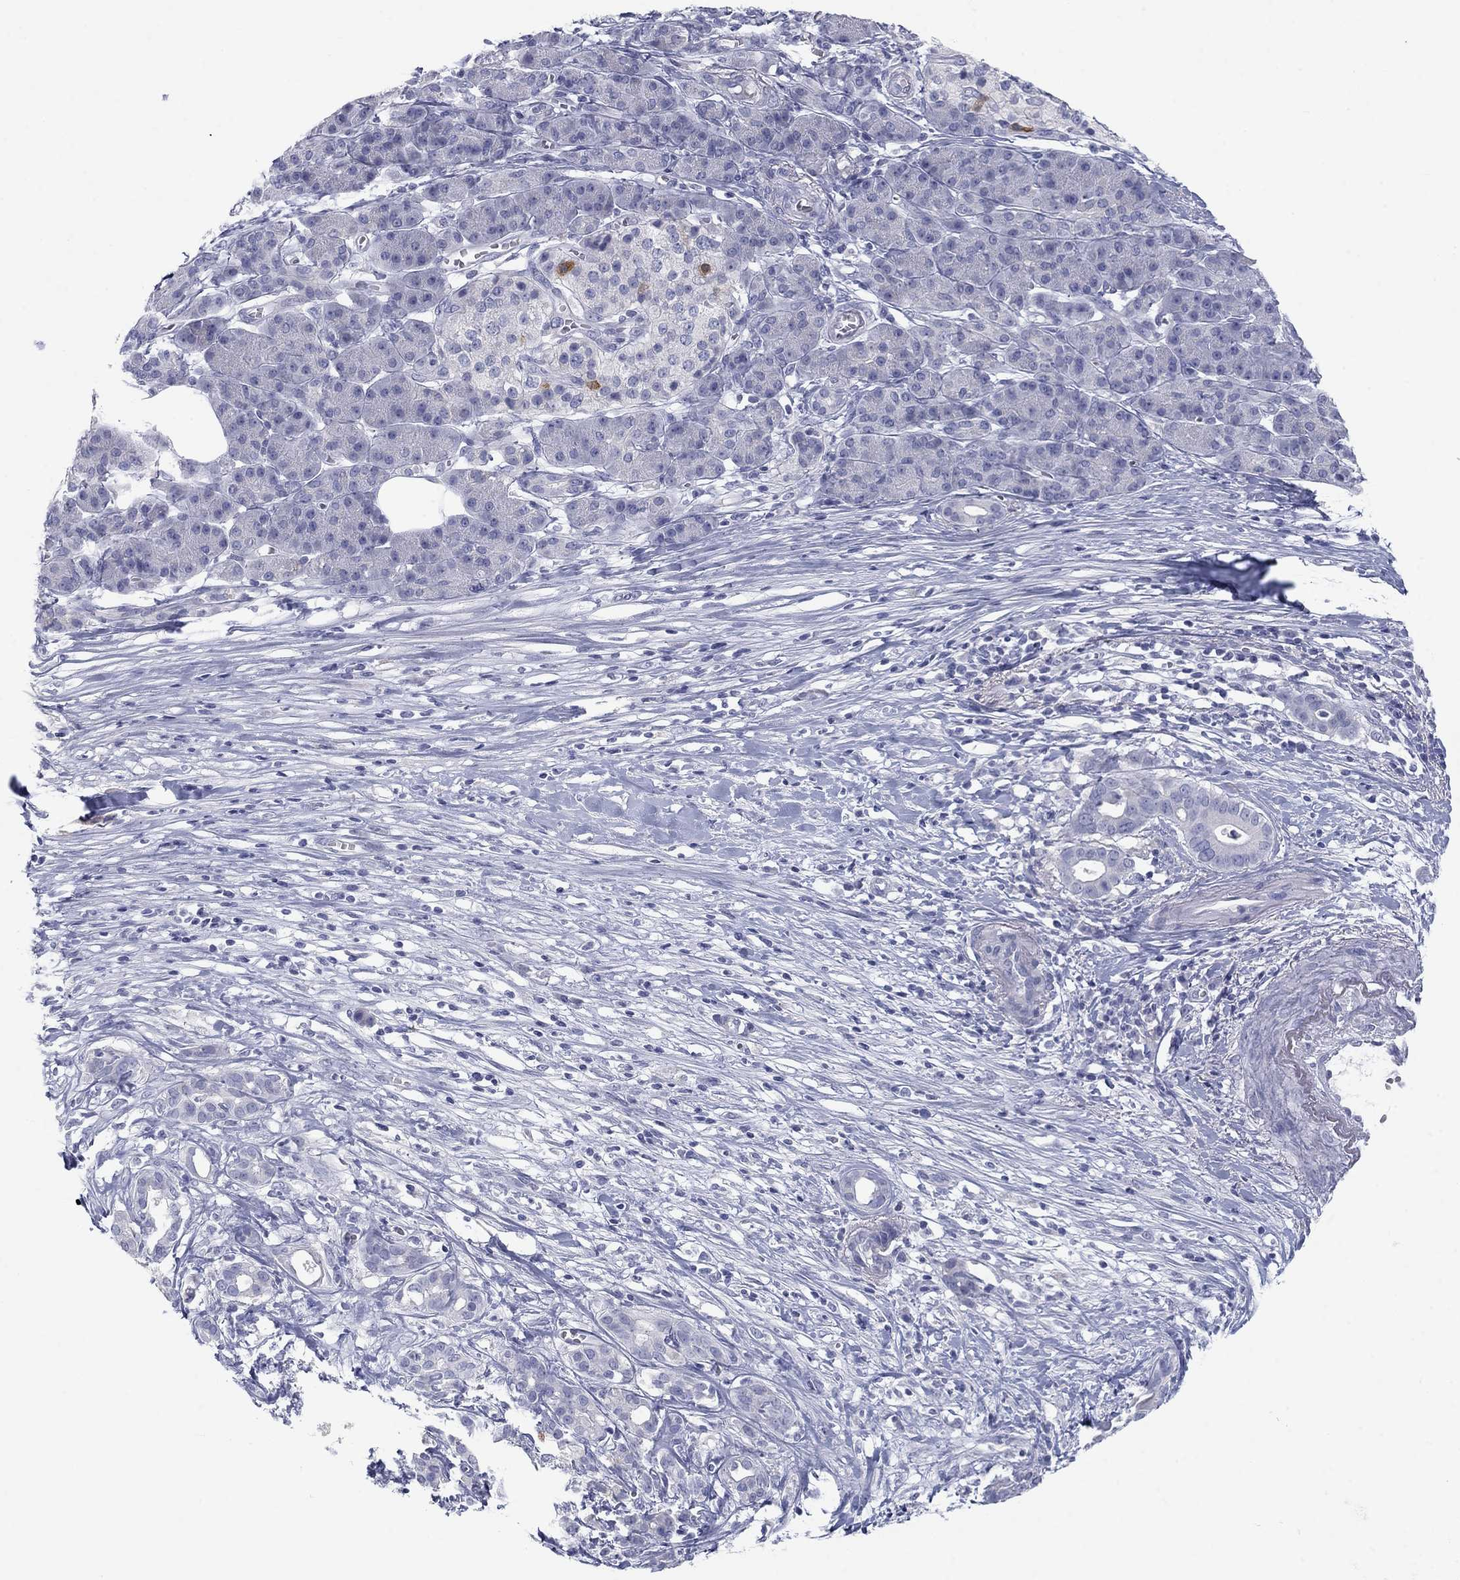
{"staining": {"intensity": "negative", "quantity": "none", "location": "none"}, "tissue": "pancreatic cancer", "cell_type": "Tumor cells", "image_type": "cancer", "snomed": [{"axis": "morphology", "description": "Adenocarcinoma, NOS"}, {"axis": "topography", "description": "Pancreas"}], "caption": "An IHC histopathology image of pancreatic cancer is shown. There is no staining in tumor cells of pancreatic cancer.", "gene": "CALB1", "patient": {"sex": "male", "age": 61}}